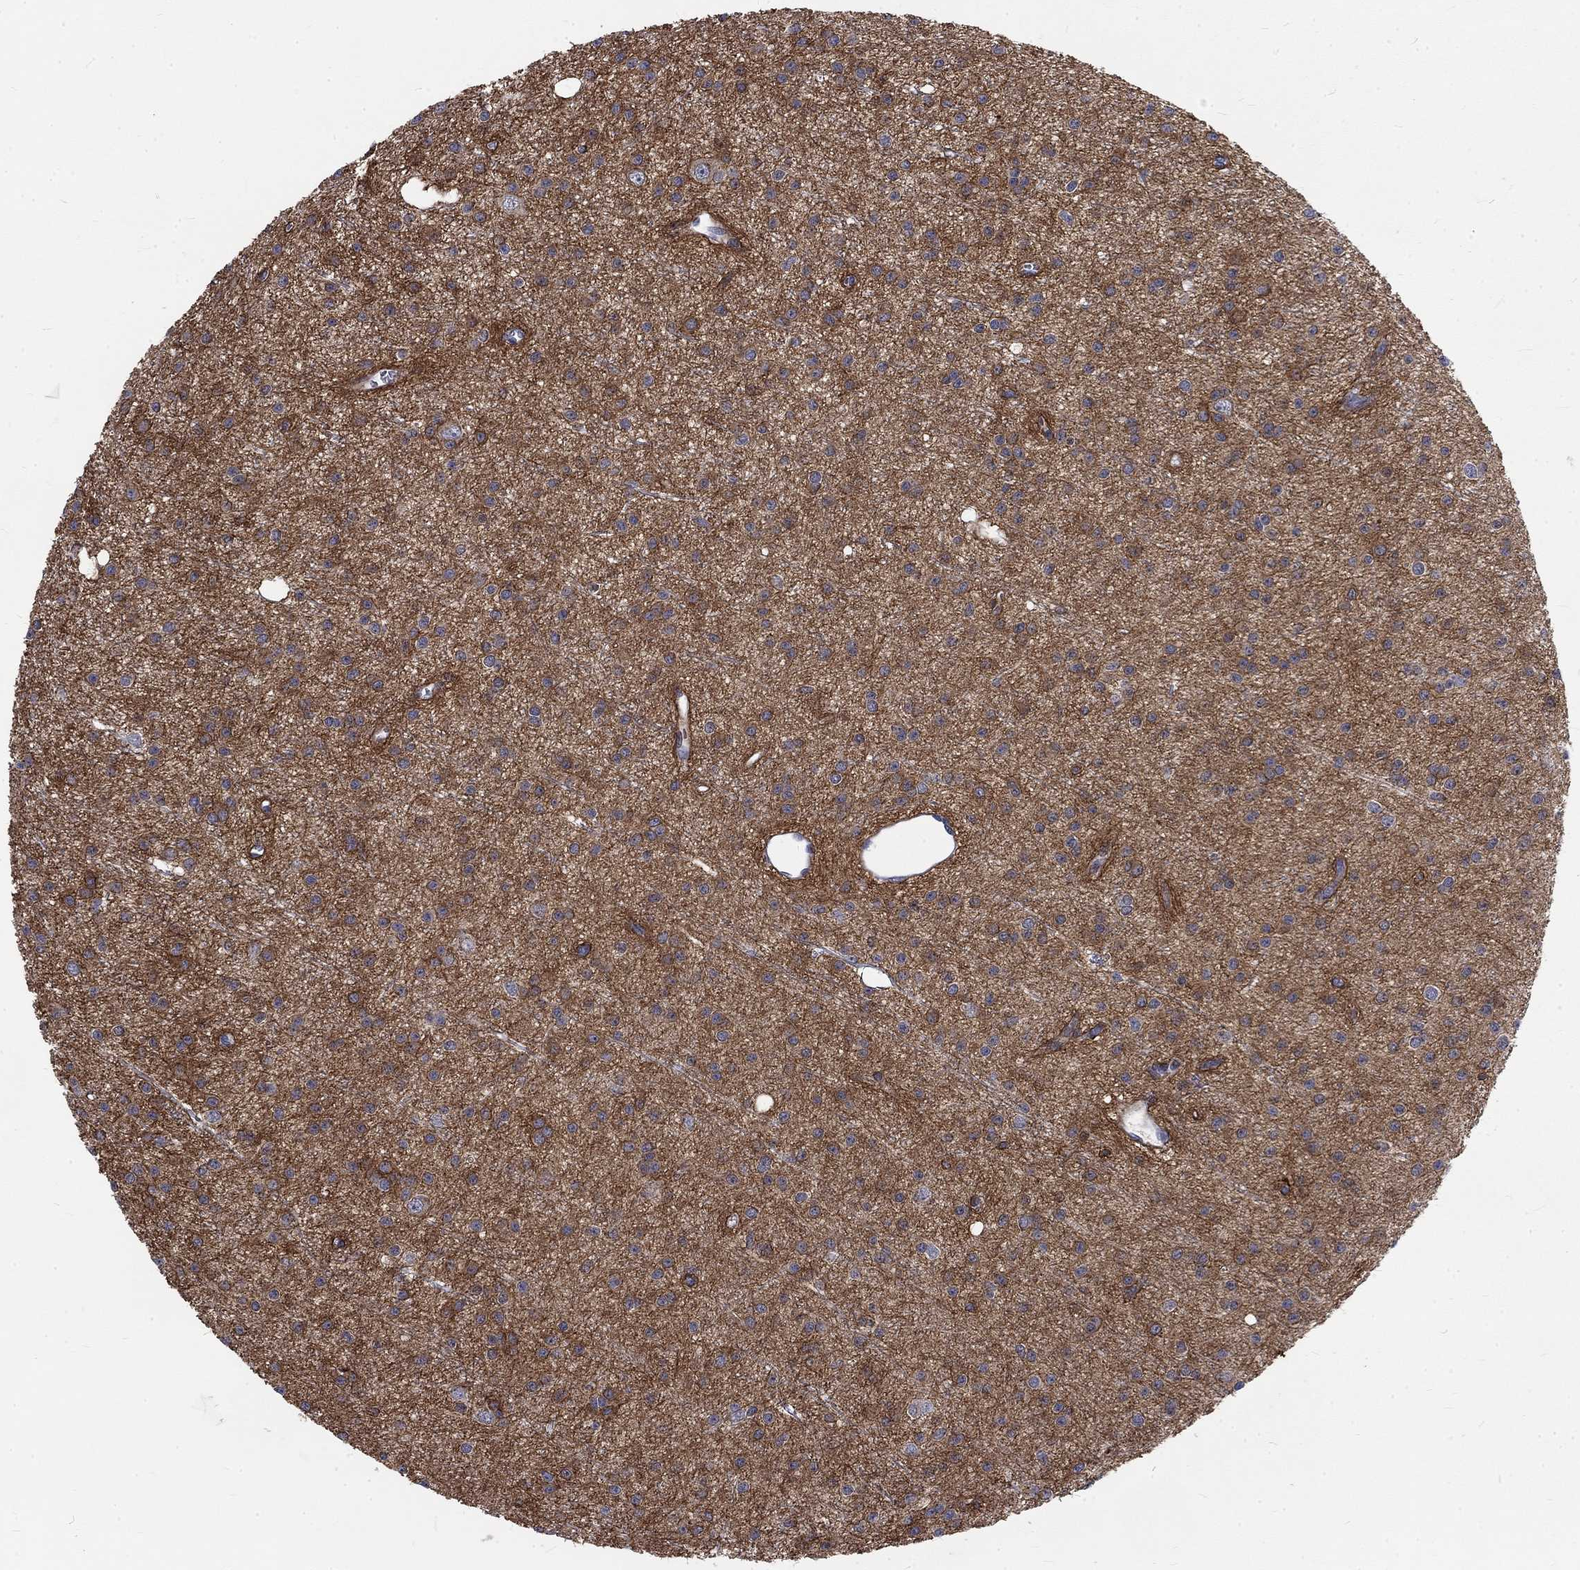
{"staining": {"intensity": "strong", "quantity": "<25%", "location": "cytoplasmic/membranous"}, "tissue": "glioma", "cell_type": "Tumor cells", "image_type": "cancer", "snomed": [{"axis": "morphology", "description": "Glioma, malignant, Low grade"}, {"axis": "topography", "description": "Brain"}], "caption": "A brown stain highlights strong cytoplasmic/membranous staining of a protein in glioma tumor cells.", "gene": "PHKA1", "patient": {"sex": "male", "age": 27}}